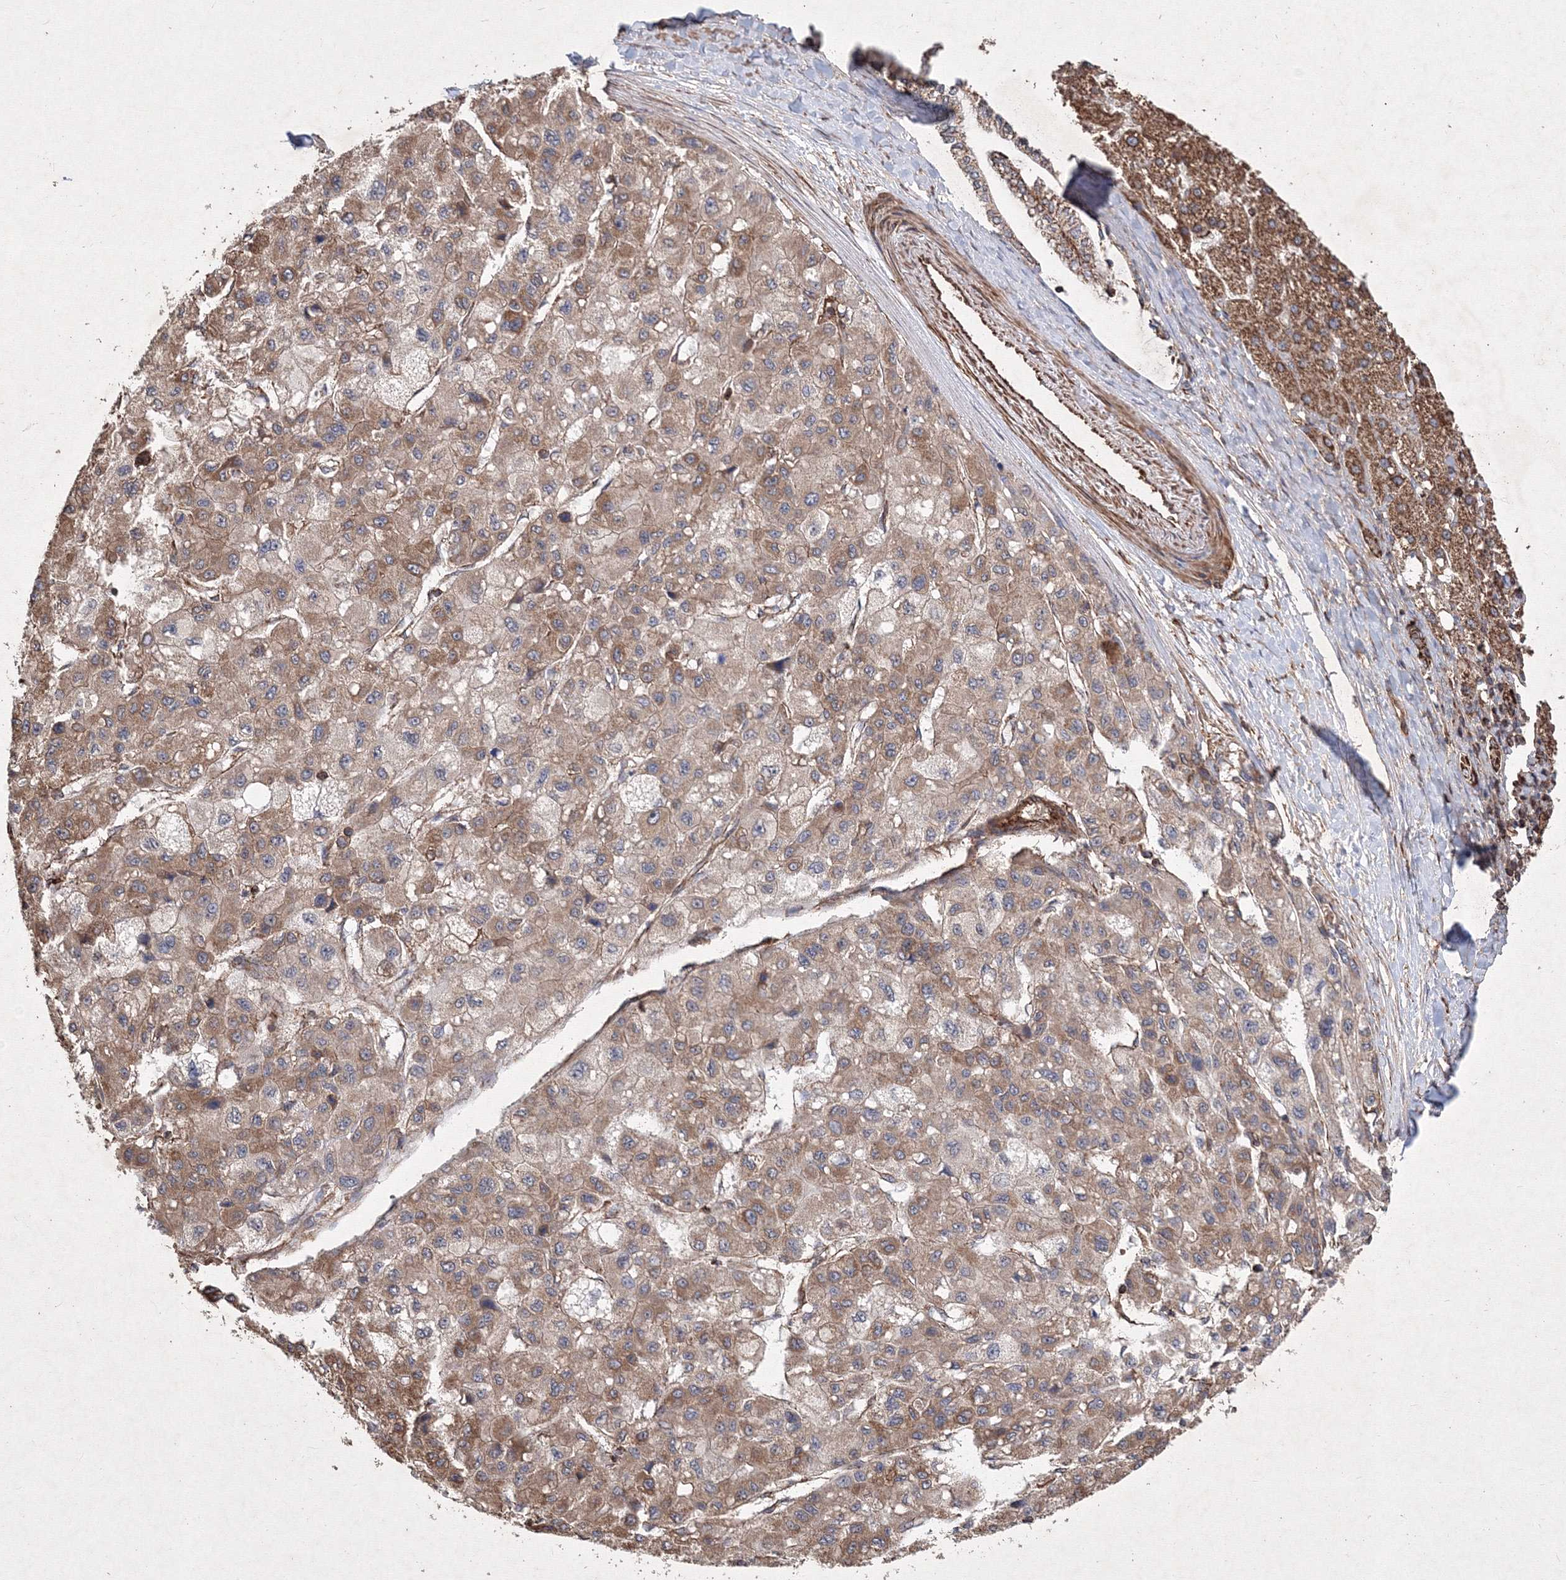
{"staining": {"intensity": "moderate", "quantity": ">75%", "location": "cytoplasmic/membranous"}, "tissue": "liver cancer", "cell_type": "Tumor cells", "image_type": "cancer", "snomed": [{"axis": "morphology", "description": "Carcinoma, Hepatocellular, NOS"}, {"axis": "topography", "description": "Liver"}], "caption": "This photomicrograph exhibits IHC staining of hepatocellular carcinoma (liver), with medium moderate cytoplasmic/membranous positivity in about >75% of tumor cells.", "gene": "TMEM139", "patient": {"sex": "male", "age": 80}}